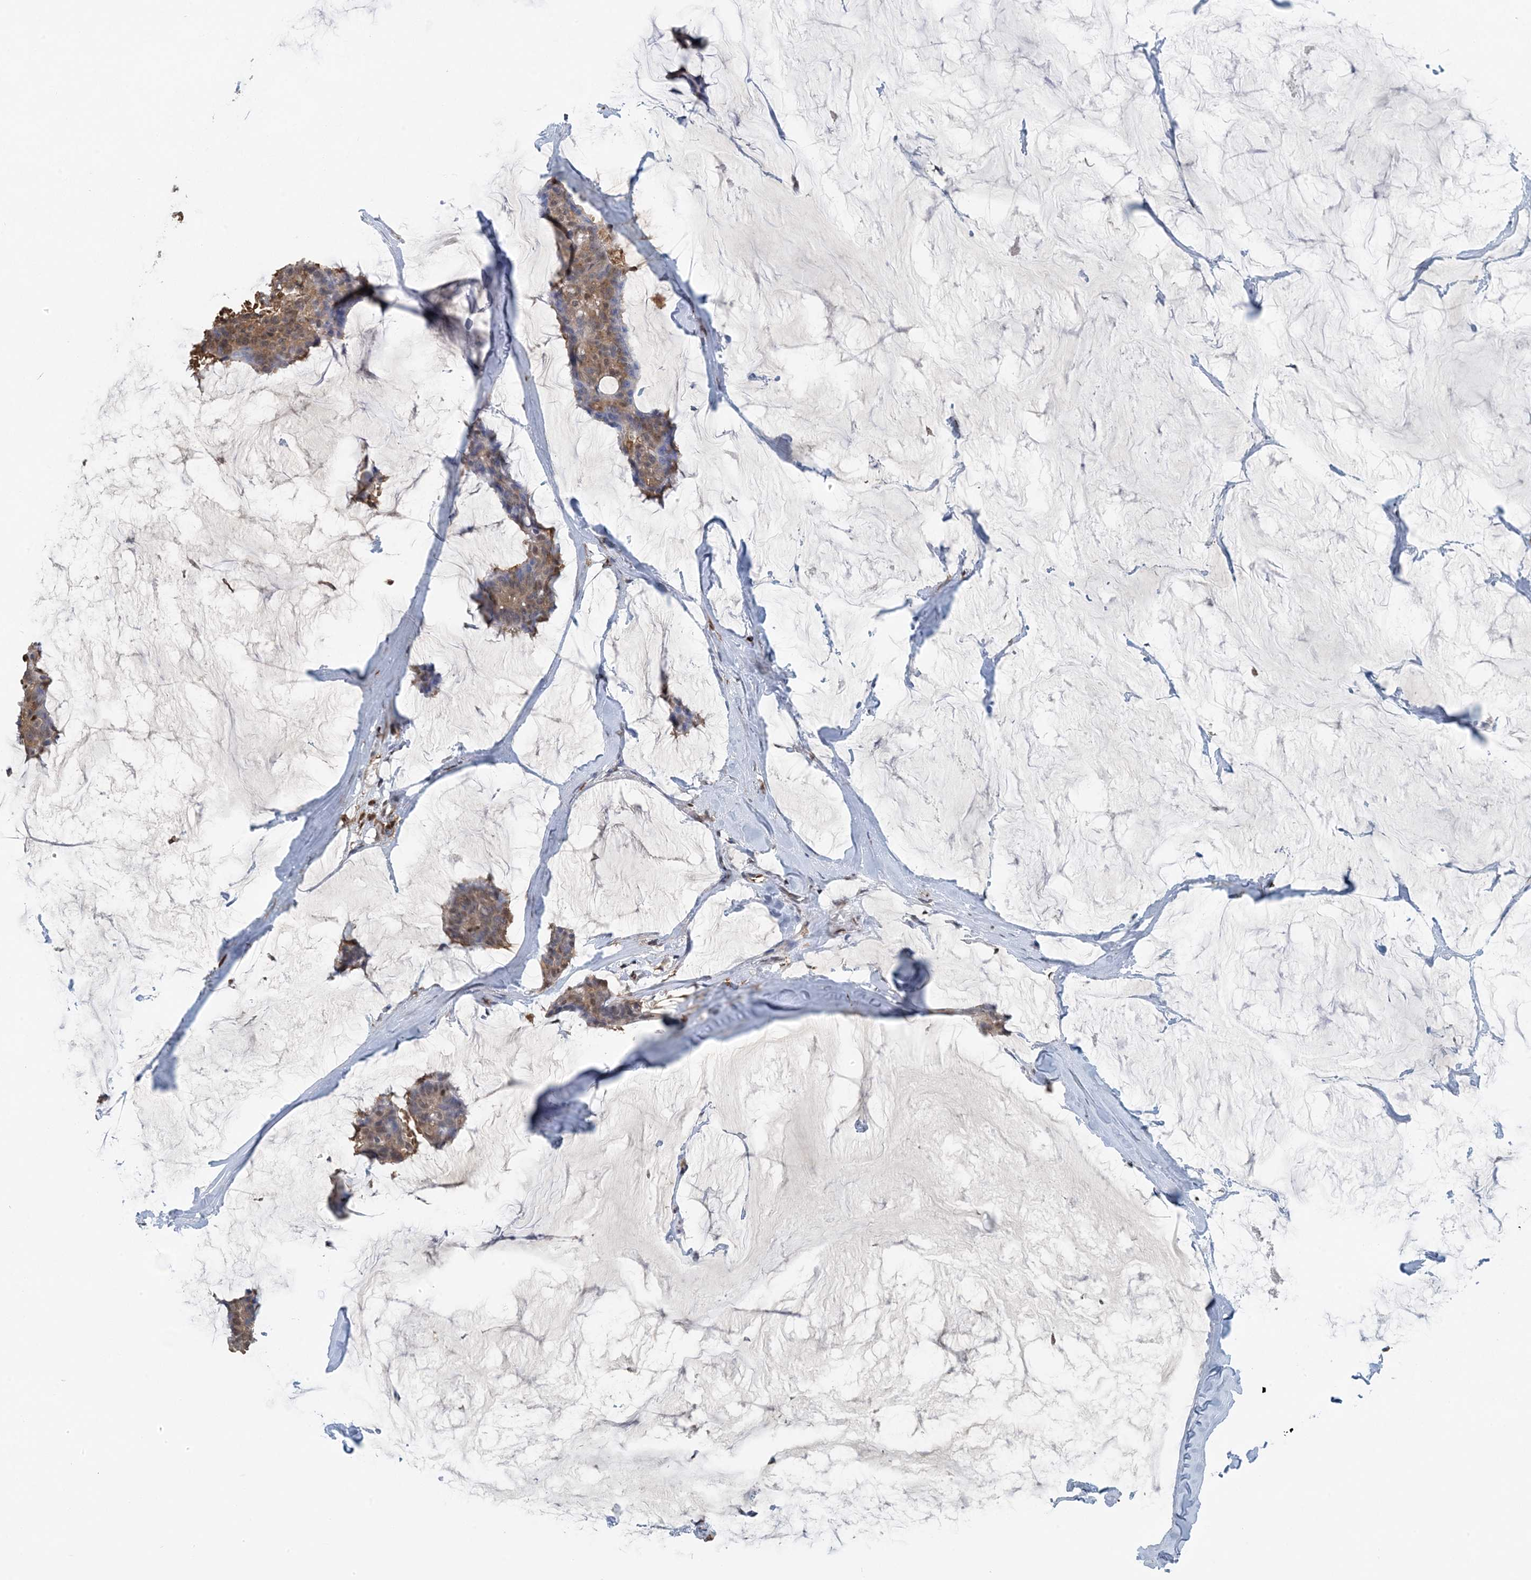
{"staining": {"intensity": "moderate", "quantity": ">75%", "location": "cytoplasmic/membranous"}, "tissue": "breast cancer", "cell_type": "Tumor cells", "image_type": "cancer", "snomed": [{"axis": "morphology", "description": "Duct carcinoma"}, {"axis": "topography", "description": "Breast"}], "caption": "Immunohistochemical staining of breast infiltrating ductal carcinoma displays moderate cytoplasmic/membranous protein staining in approximately >75% of tumor cells.", "gene": "HIKESHI", "patient": {"sex": "female", "age": 93}}